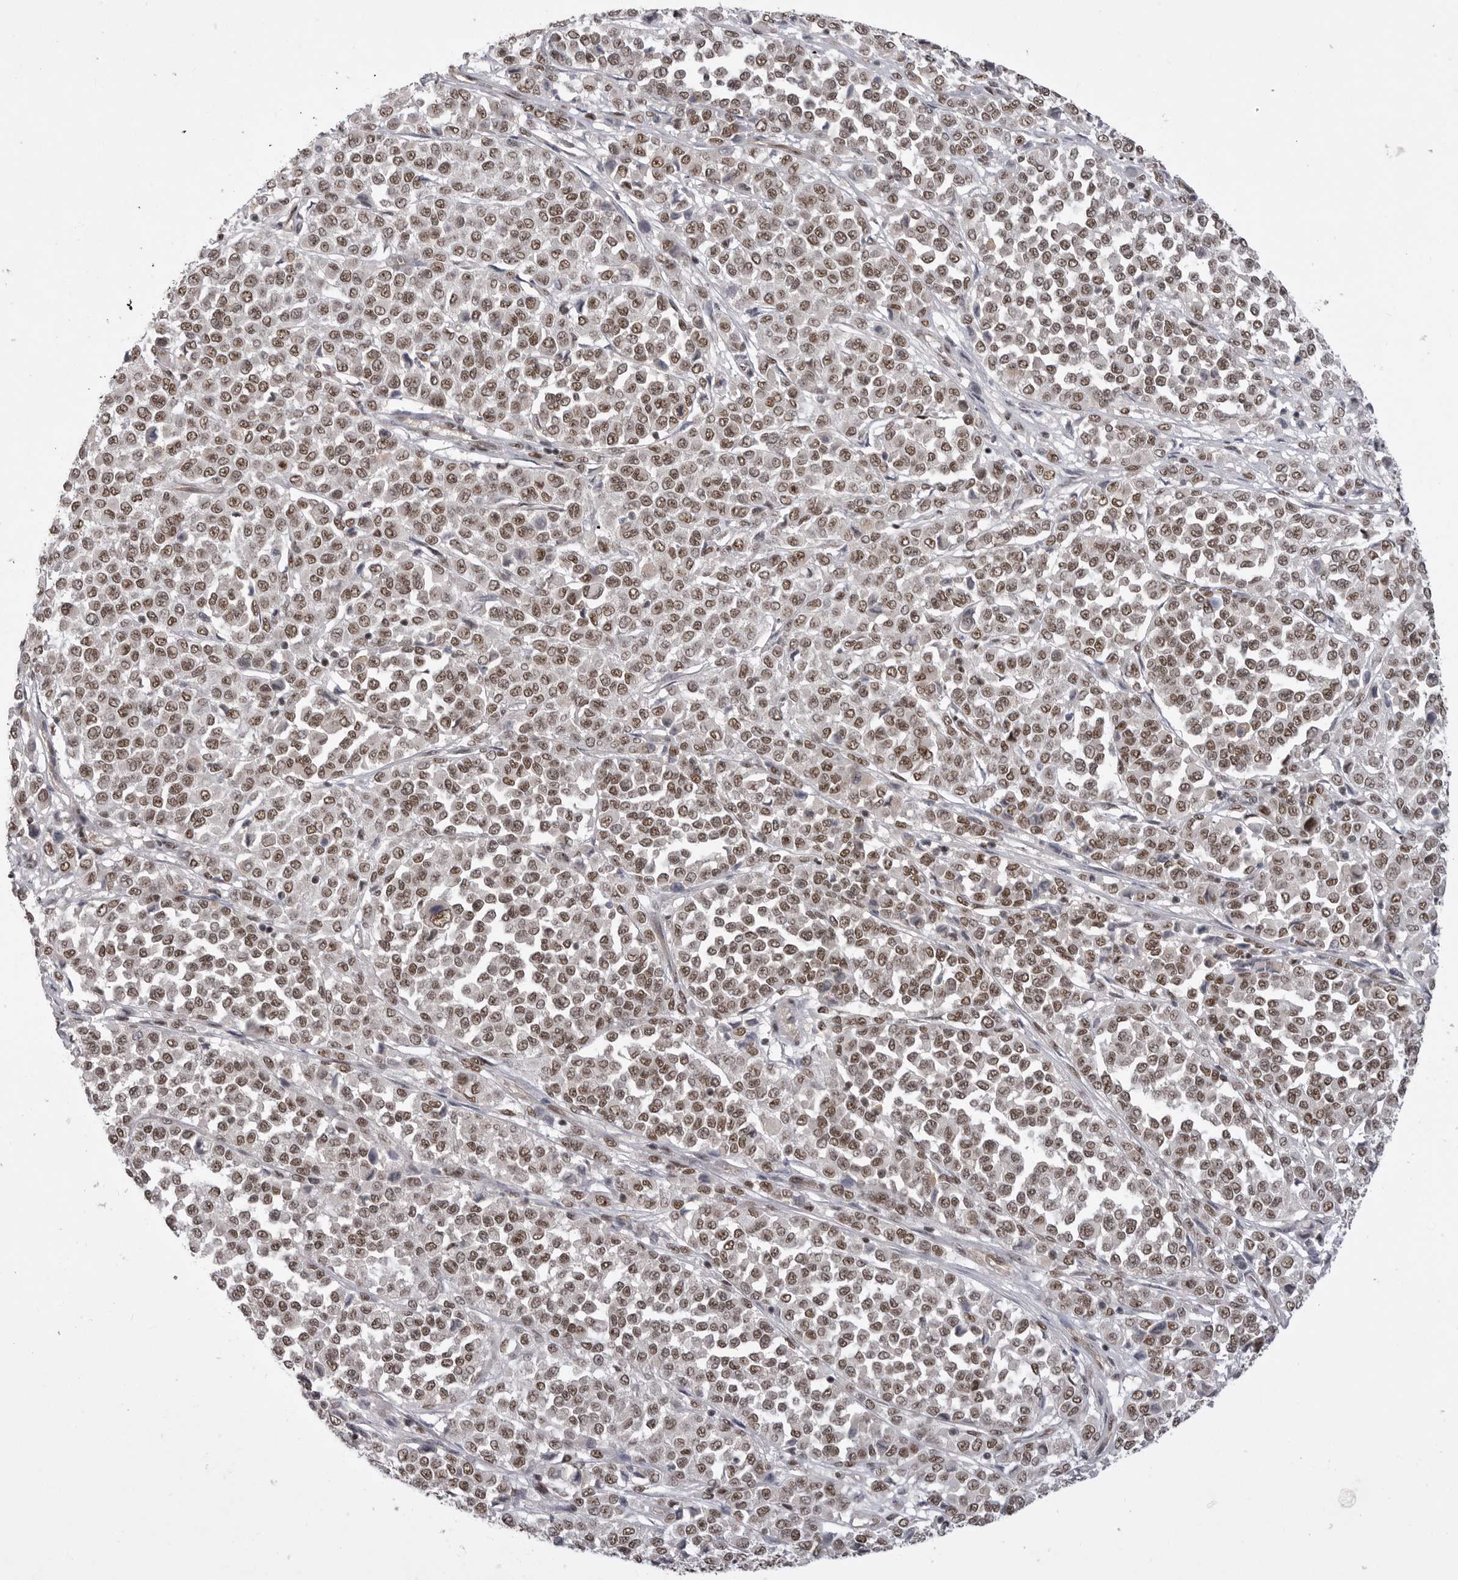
{"staining": {"intensity": "moderate", "quantity": ">75%", "location": "nuclear"}, "tissue": "melanoma", "cell_type": "Tumor cells", "image_type": "cancer", "snomed": [{"axis": "morphology", "description": "Malignant melanoma, Metastatic site"}, {"axis": "topography", "description": "Pancreas"}], "caption": "Brown immunohistochemical staining in human melanoma exhibits moderate nuclear staining in approximately >75% of tumor cells.", "gene": "PPP1R8", "patient": {"sex": "female", "age": 30}}